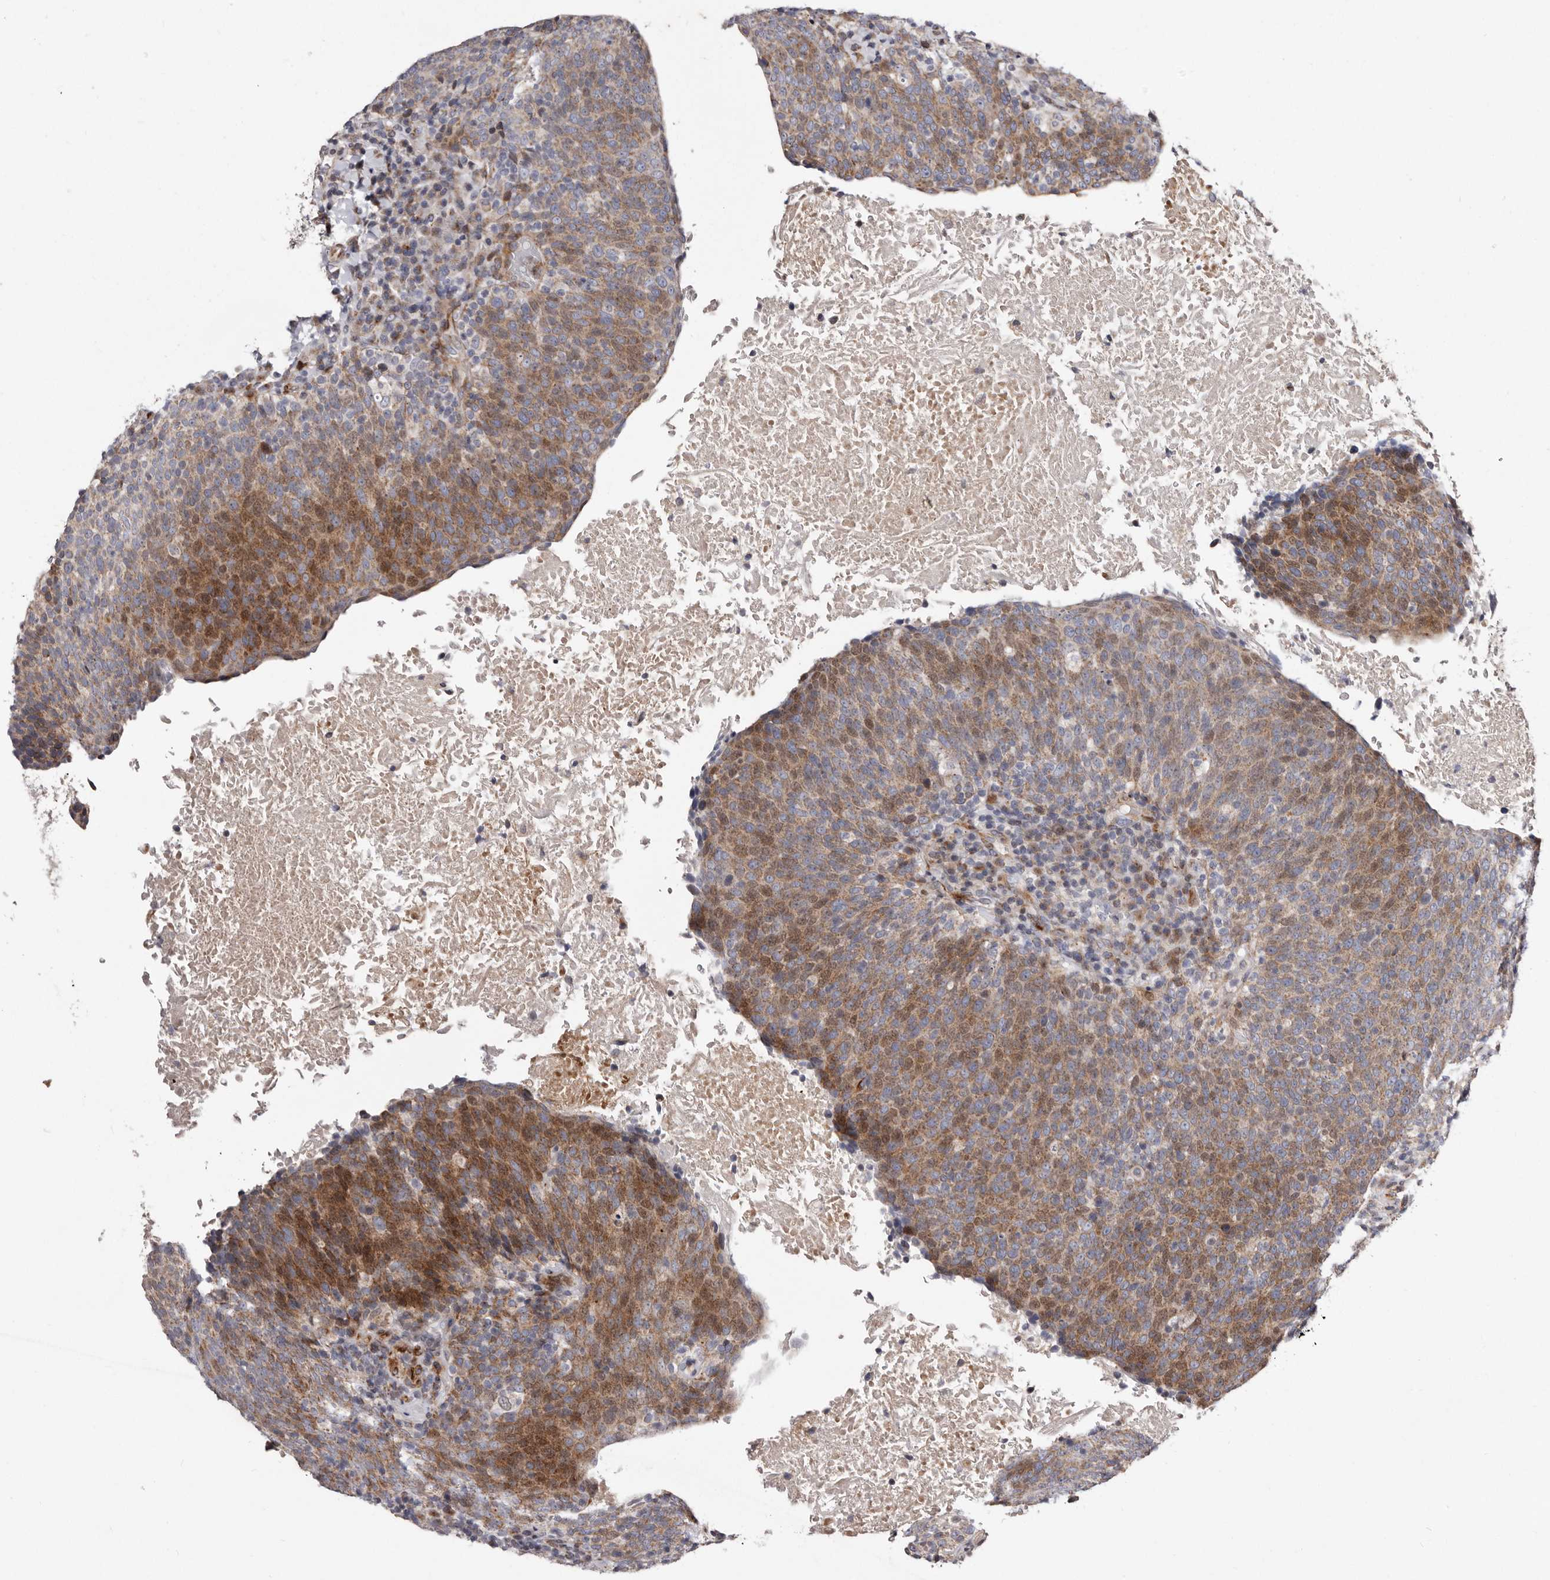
{"staining": {"intensity": "moderate", "quantity": ">75%", "location": "cytoplasmic/membranous,nuclear"}, "tissue": "head and neck cancer", "cell_type": "Tumor cells", "image_type": "cancer", "snomed": [{"axis": "morphology", "description": "Squamous cell carcinoma, NOS"}, {"axis": "morphology", "description": "Squamous cell carcinoma, metastatic, NOS"}, {"axis": "topography", "description": "Lymph node"}, {"axis": "topography", "description": "Head-Neck"}], "caption": "Moderate cytoplasmic/membranous and nuclear protein expression is appreciated in about >75% of tumor cells in head and neck cancer (squamous cell carcinoma).", "gene": "TIMM17B", "patient": {"sex": "male", "age": 62}}